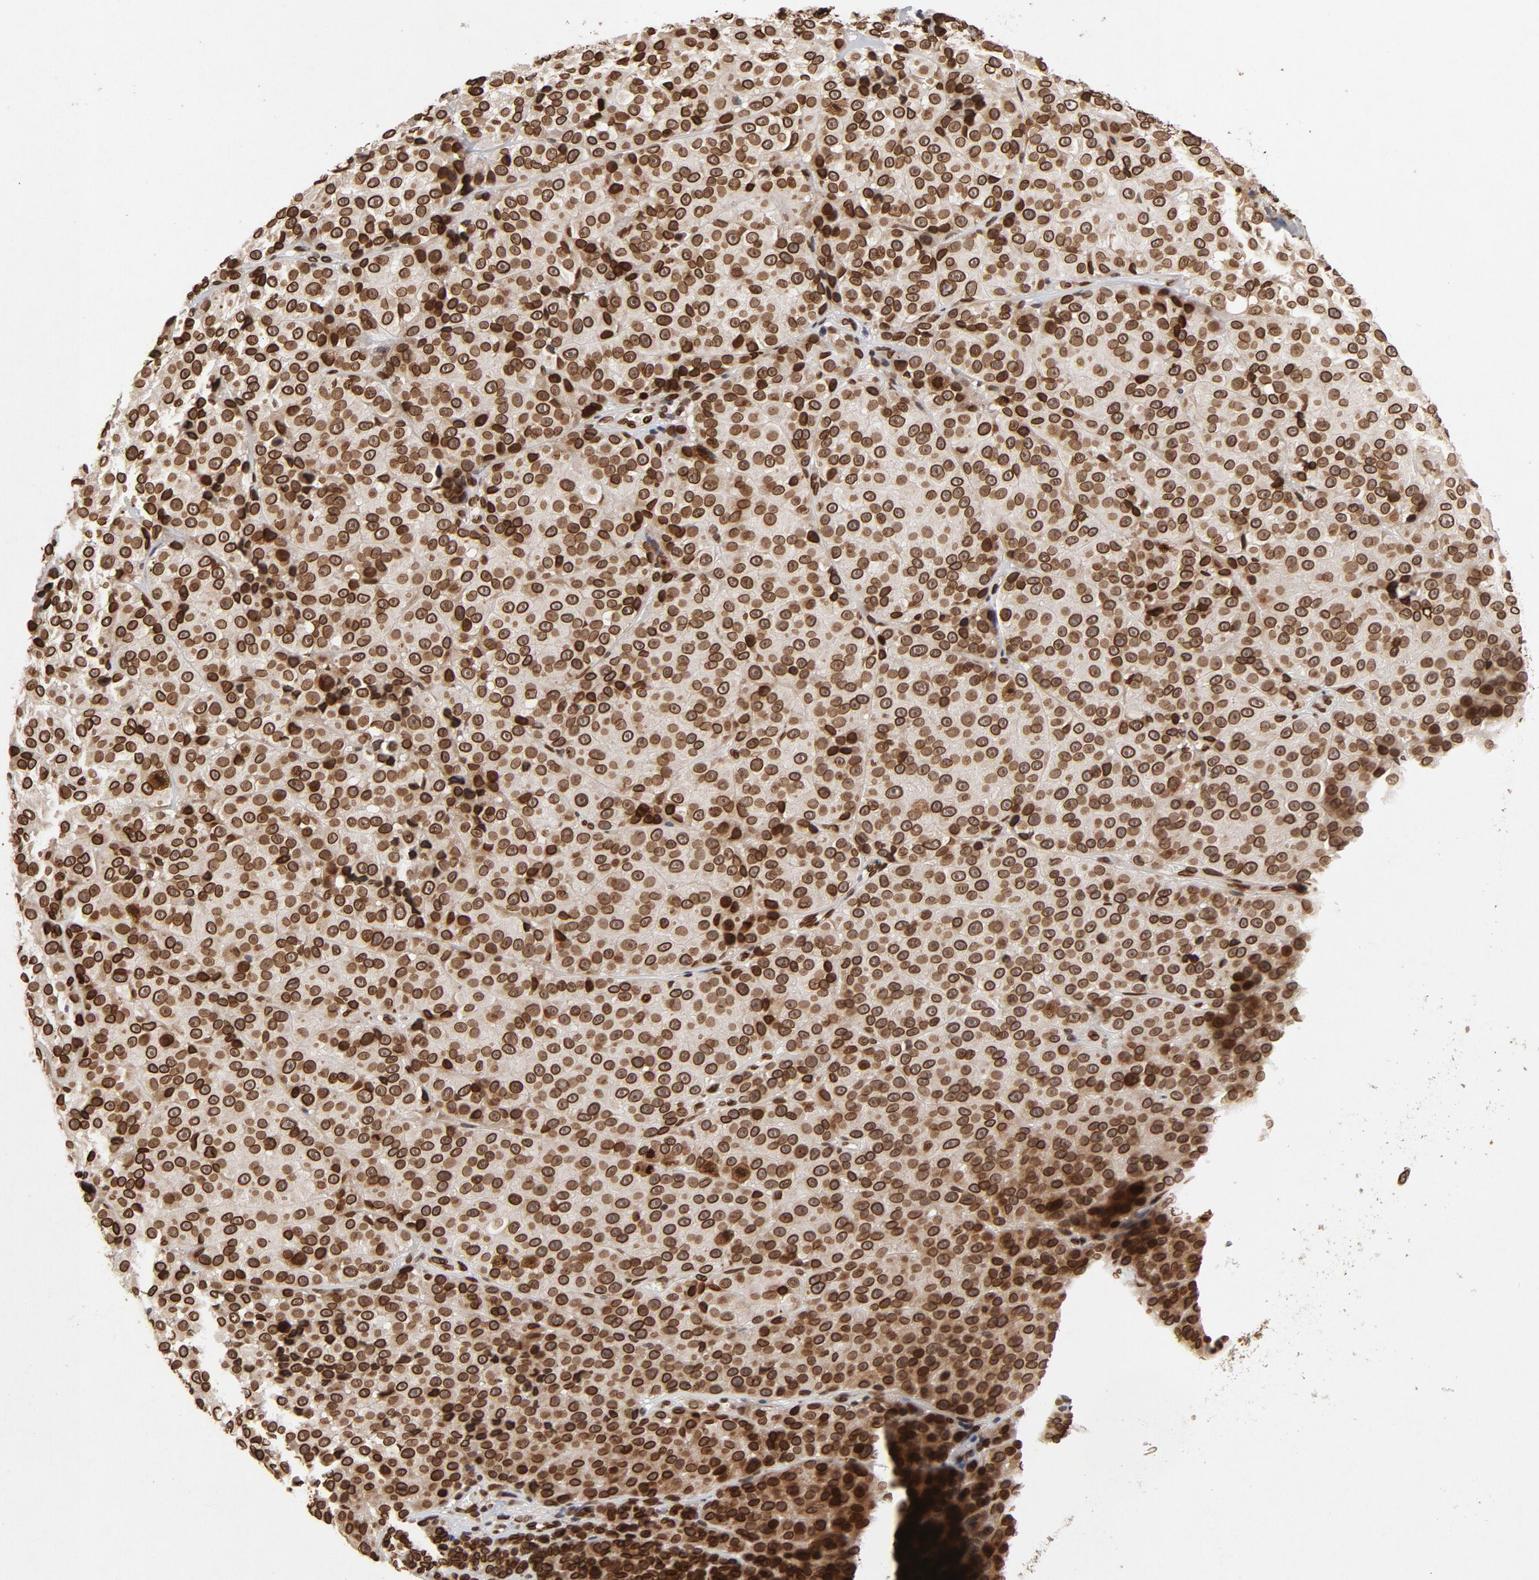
{"staining": {"intensity": "strong", "quantity": ">75%", "location": "cytoplasmic/membranous,nuclear"}, "tissue": "melanoma", "cell_type": "Tumor cells", "image_type": "cancer", "snomed": [{"axis": "morphology", "description": "Malignant melanoma, NOS"}, {"axis": "topography", "description": "Skin"}], "caption": "A brown stain highlights strong cytoplasmic/membranous and nuclear positivity of a protein in human melanoma tumor cells.", "gene": "LMNA", "patient": {"sex": "female", "age": 75}}